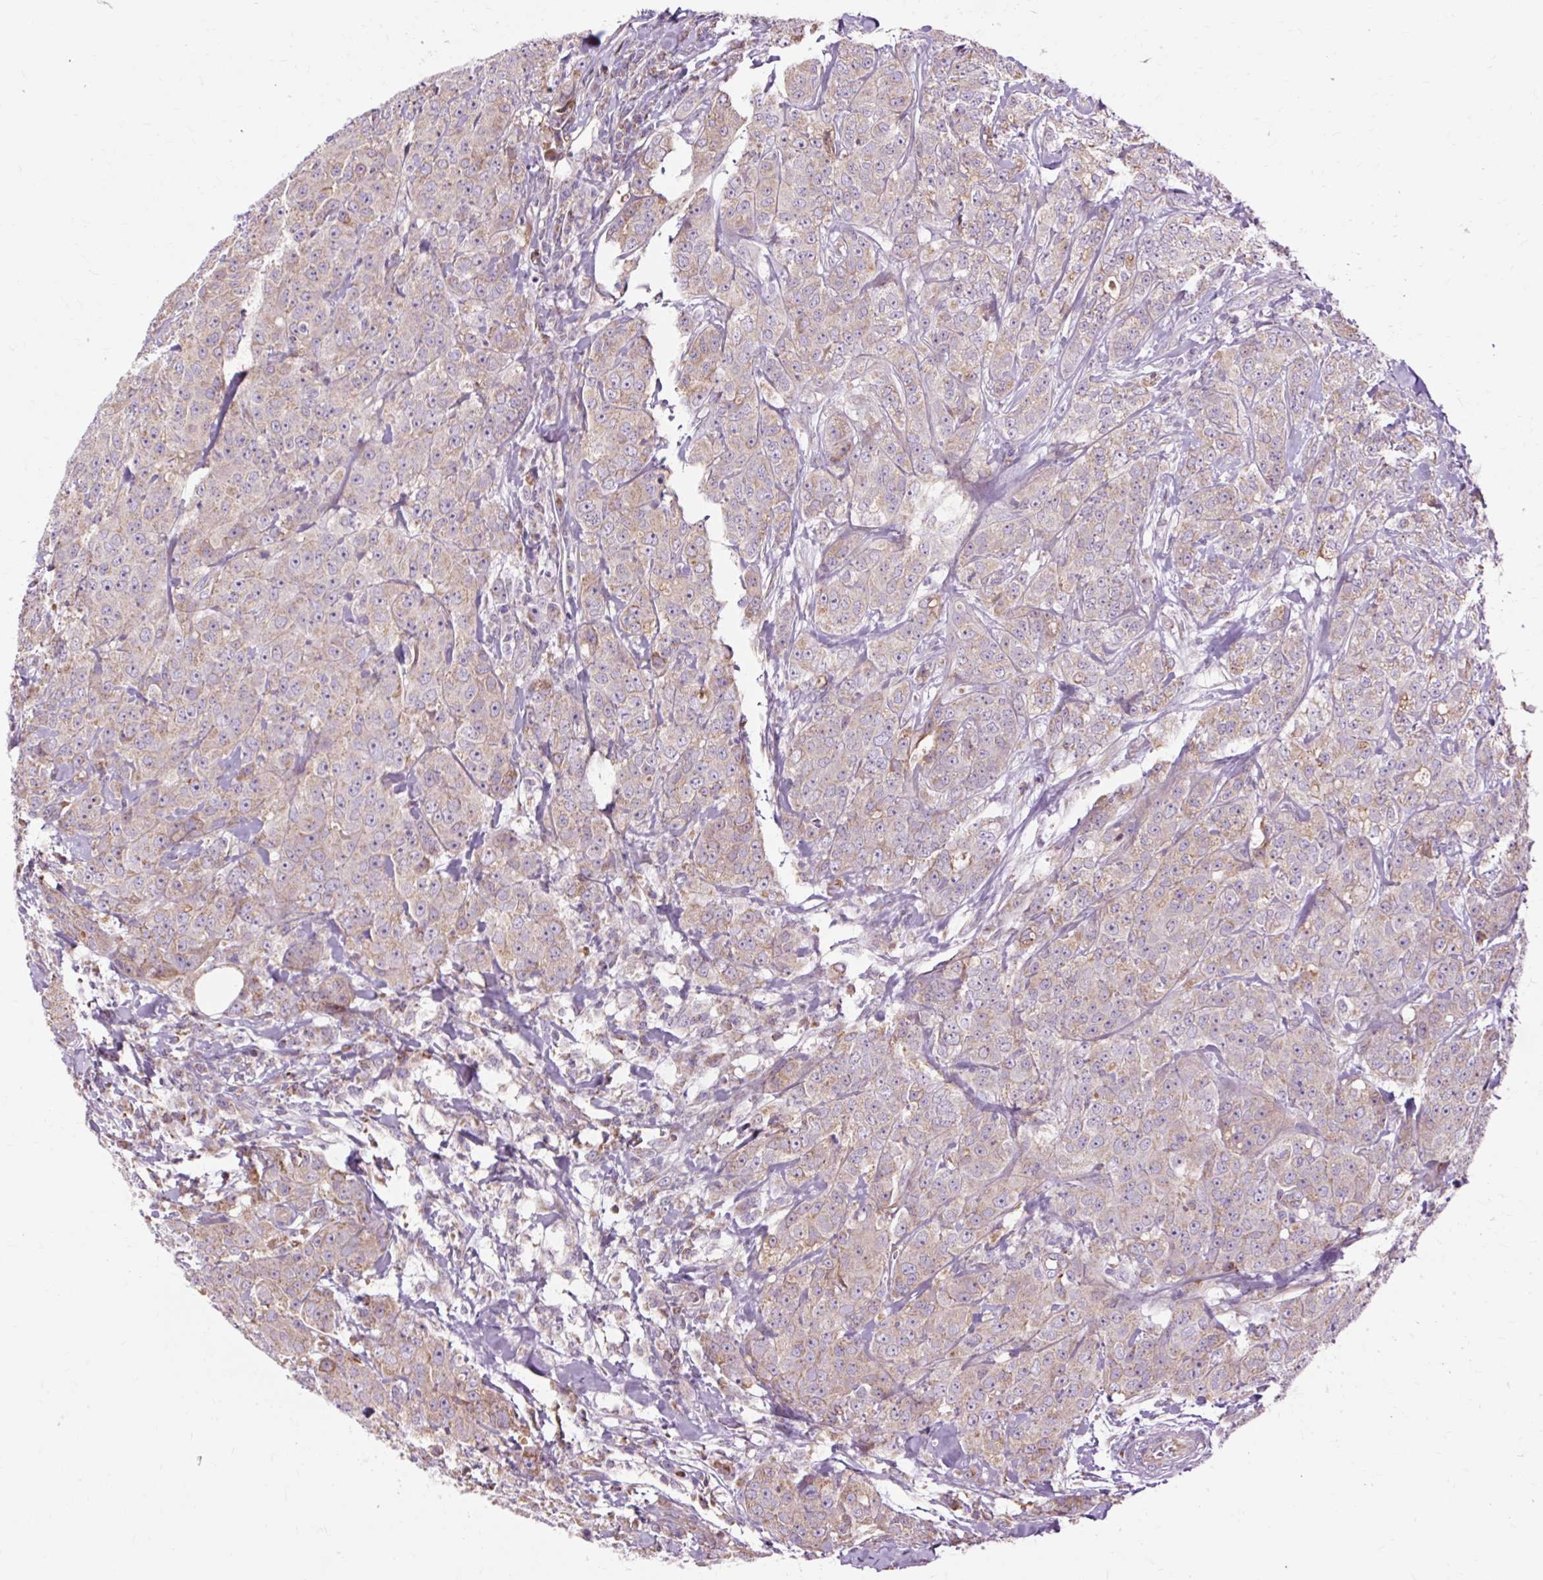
{"staining": {"intensity": "weak", "quantity": ">75%", "location": "cytoplasmic/membranous"}, "tissue": "breast cancer", "cell_type": "Tumor cells", "image_type": "cancer", "snomed": [{"axis": "morphology", "description": "Duct carcinoma"}, {"axis": "topography", "description": "Breast"}], "caption": "A brown stain highlights weak cytoplasmic/membranous staining of a protein in intraductal carcinoma (breast) tumor cells. (DAB IHC, brown staining for protein, blue staining for nuclei).", "gene": "PDZD2", "patient": {"sex": "female", "age": 43}}